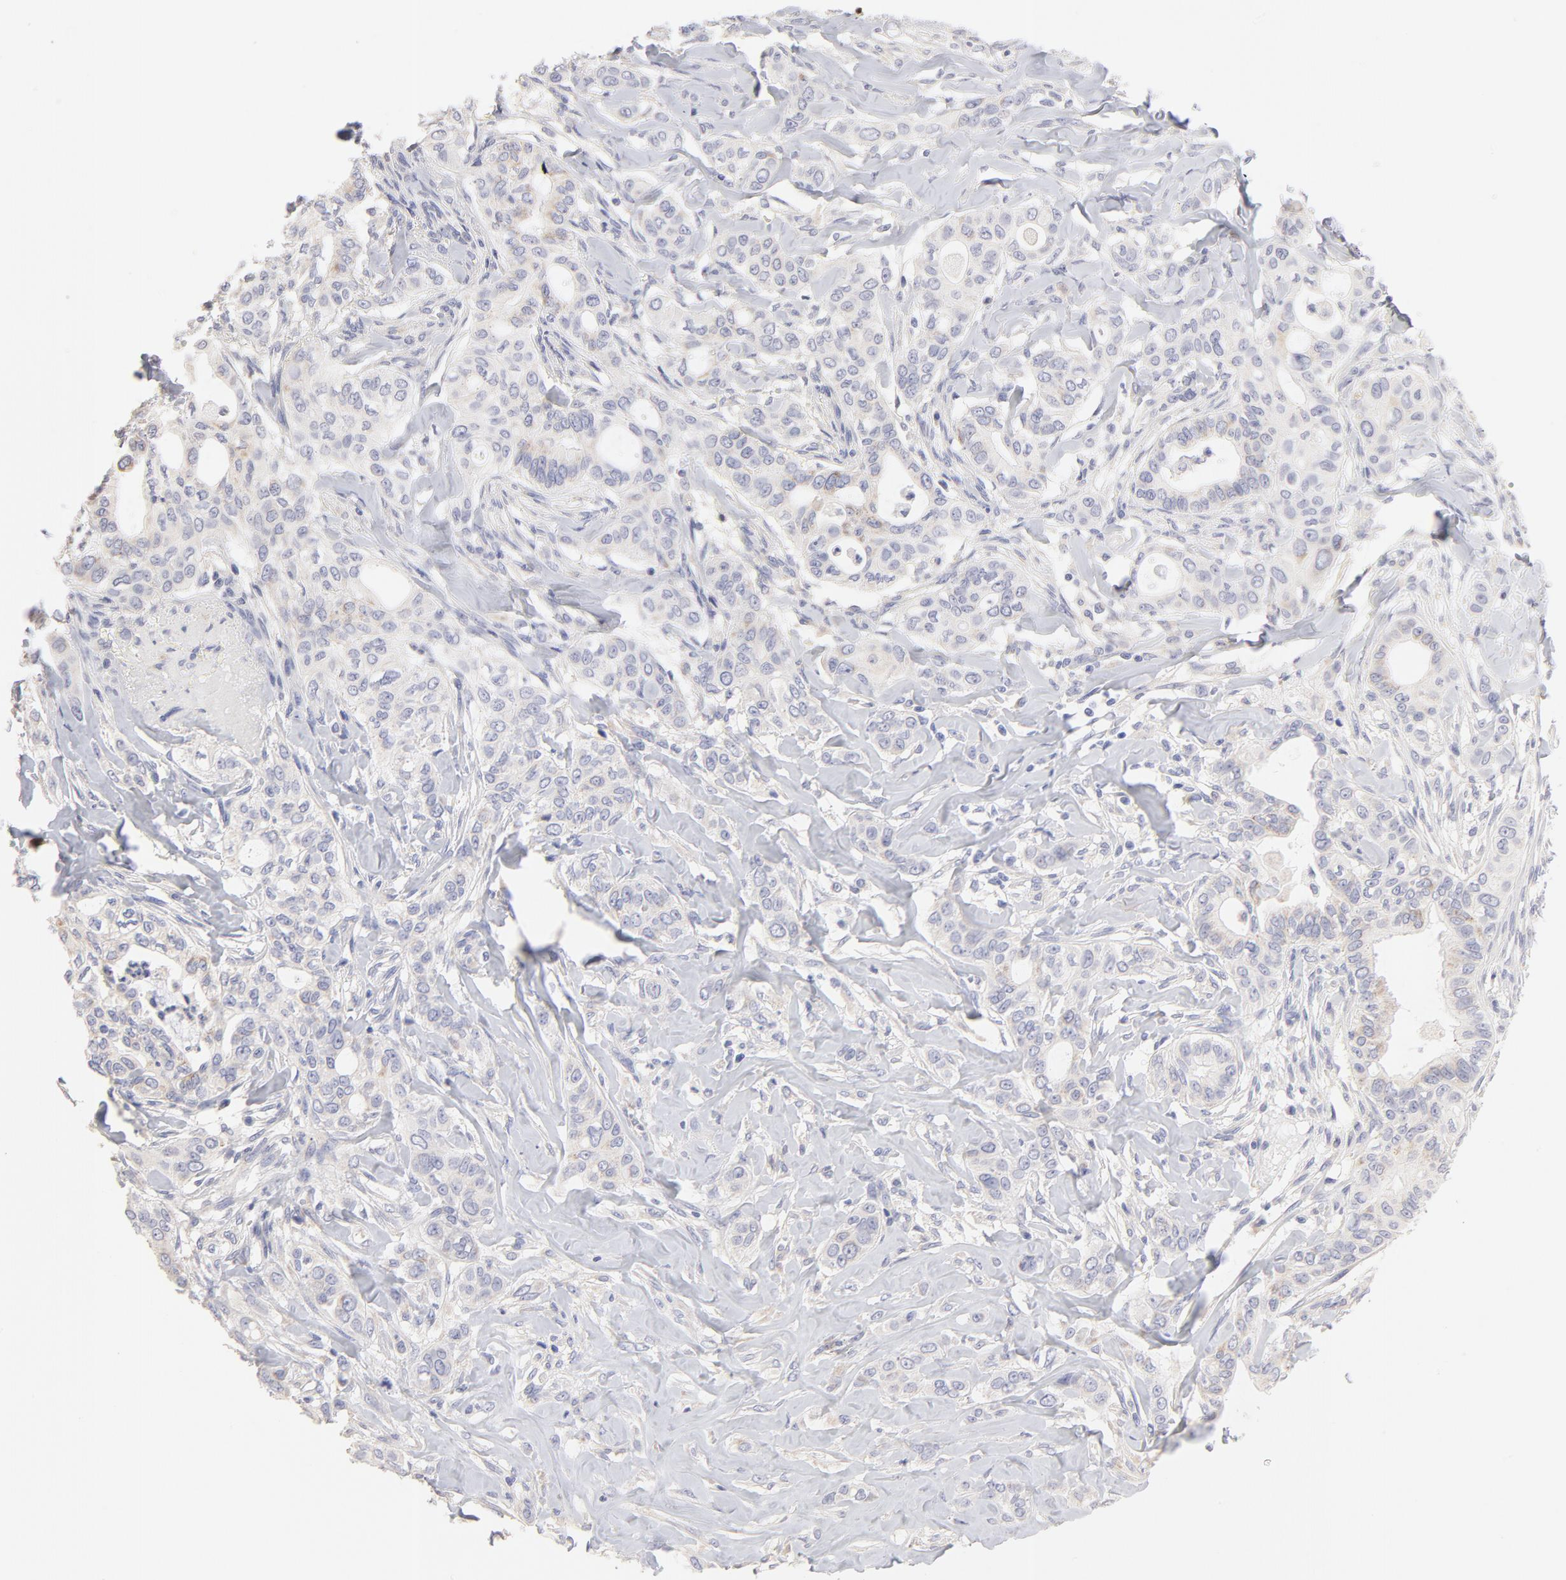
{"staining": {"intensity": "weak", "quantity": ">75%", "location": "cytoplasmic/membranous"}, "tissue": "liver cancer", "cell_type": "Tumor cells", "image_type": "cancer", "snomed": [{"axis": "morphology", "description": "Cholangiocarcinoma"}, {"axis": "topography", "description": "Liver"}], "caption": "There is low levels of weak cytoplasmic/membranous staining in tumor cells of liver cancer (cholangiocarcinoma), as demonstrated by immunohistochemical staining (brown color).", "gene": "TST", "patient": {"sex": "female", "age": 67}}